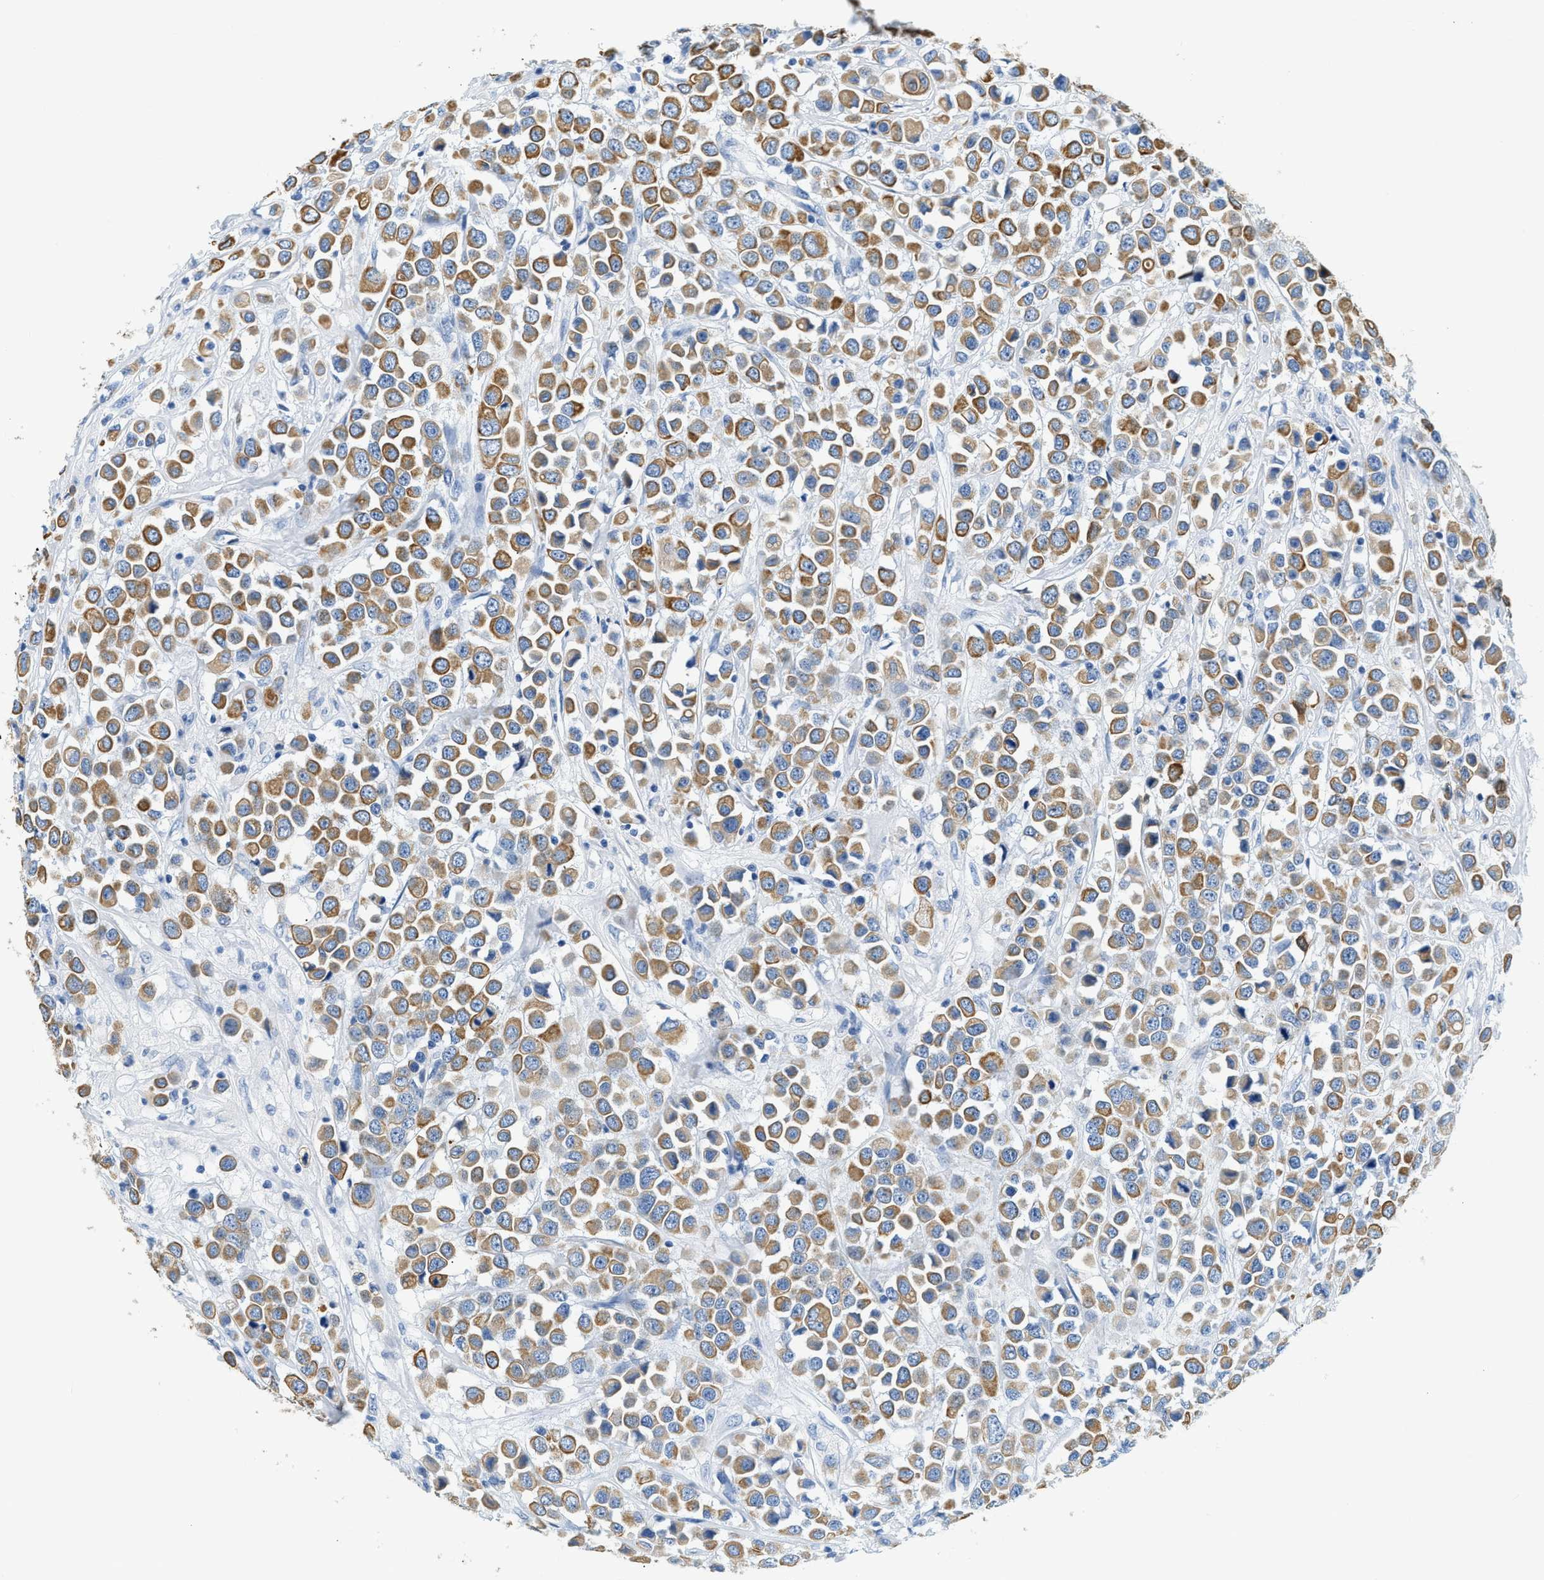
{"staining": {"intensity": "moderate", "quantity": ">75%", "location": "cytoplasmic/membranous"}, "tissue": "breast cancer", "cell_type": "Tumor cells", "image_type": "cancer", "snomed": [{"axis": "morphology", "description": "Duct carcinoma"}, {"axis": "topography", "description": "Breast"}], "caption": "Breast infiltrating ductal carcinoma tissue displays moderate cytoplasmic/membranous positivity in about >75% of tumor cells Using DAB (3,3'-diaminobenzidine) (brown) and hematoxylin (blue) stains, captured at high magnification using brightfield microscopy.", "gene": "STXBP2", "patient": {"sex": "female", "age": 61}}